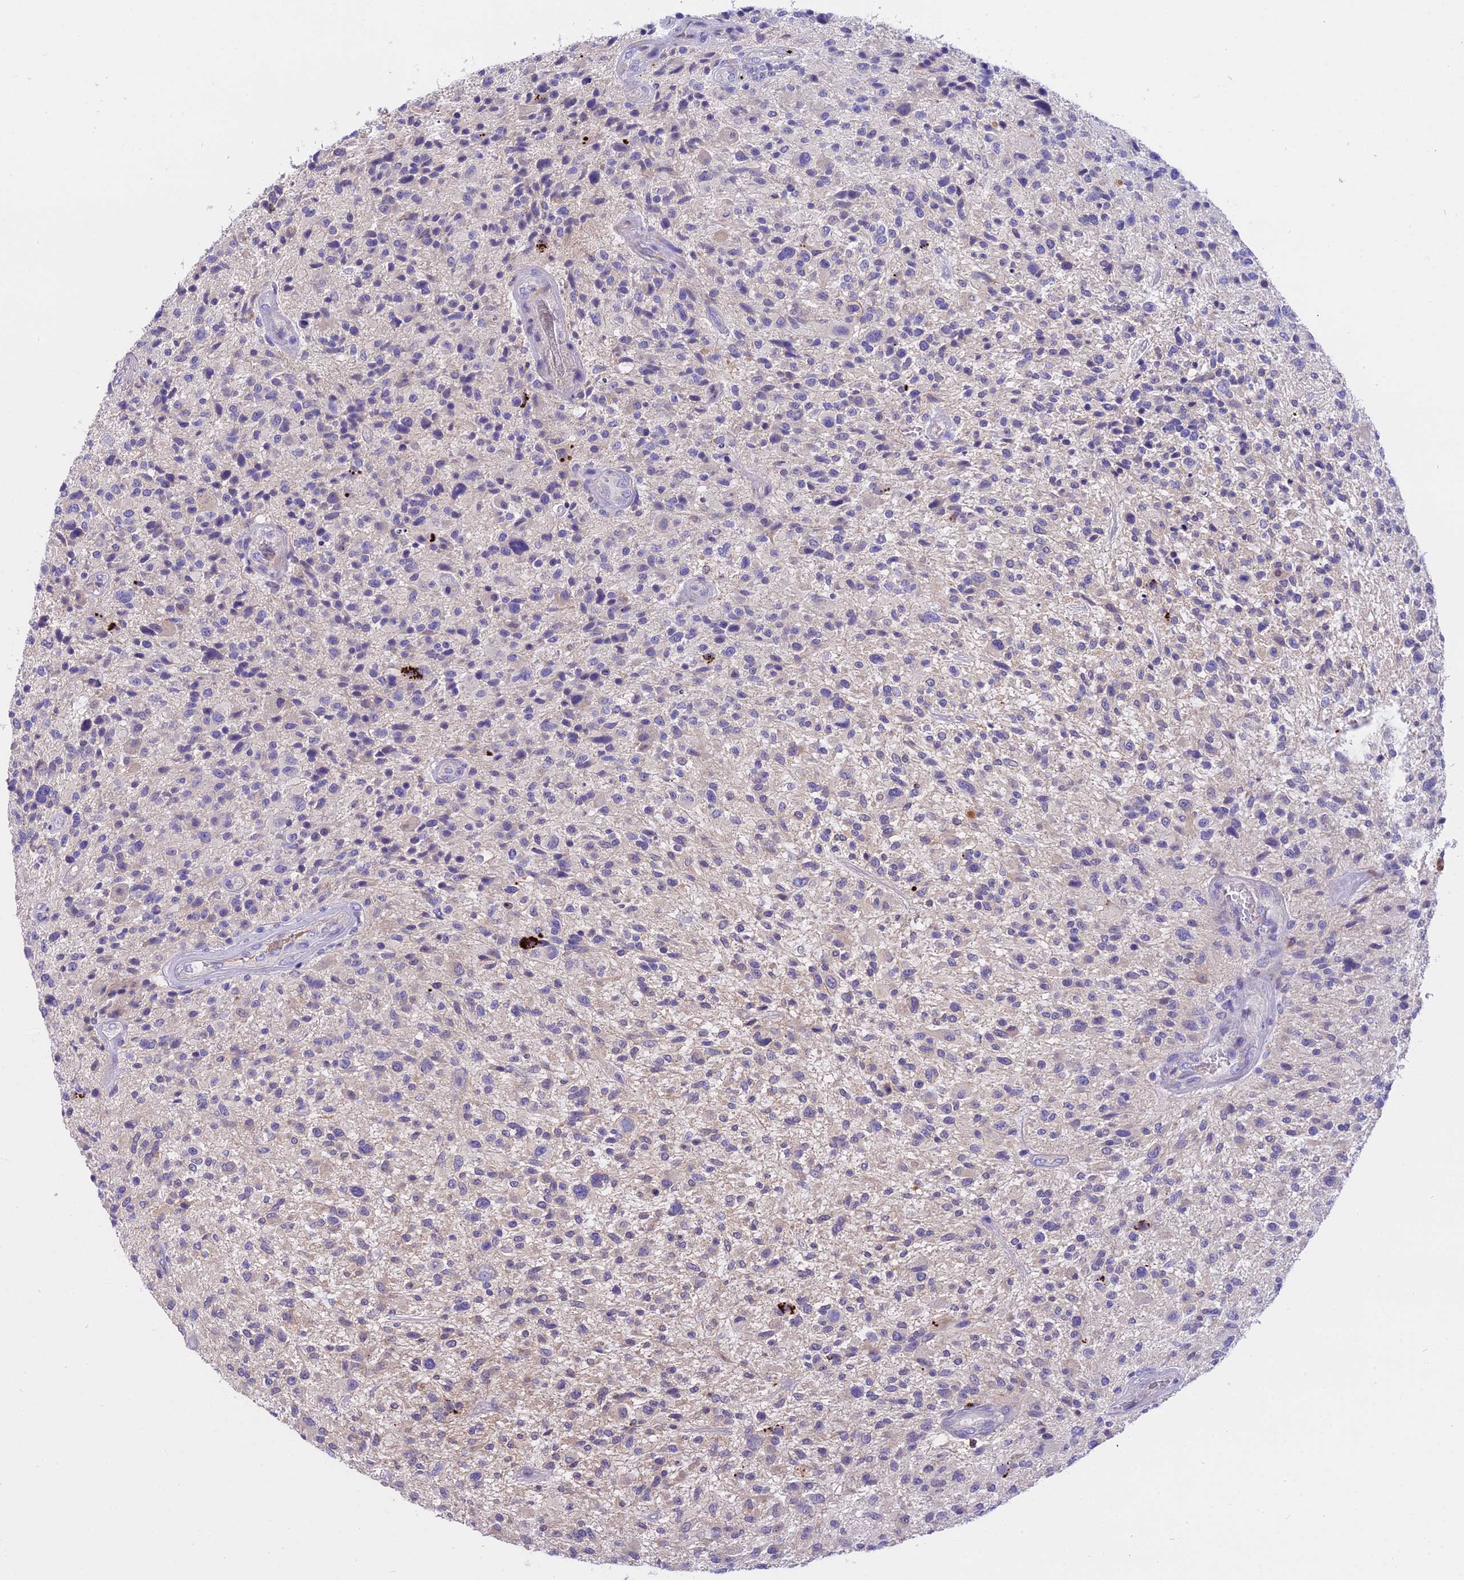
{"staining": {"intensity": "negative", "quantity": "none", "location": "none"}, "tissue": "glioma", "cell_type": "Tumor cells", "image_type": "cancer", "snomed": [{"axis": "morphology", "description": "Glioma, malignant, High grade"}, {"axis": "topography", "description": "Brain"}], "caption": "There is no significant positivity in tumor cells of high-grade glioma (malignant). (DAB immunohistochemistry visualized using brightfield microscopy, high magnification).", "gene": "LYPD6", "patient": {"sex": "male", "age": 47}}